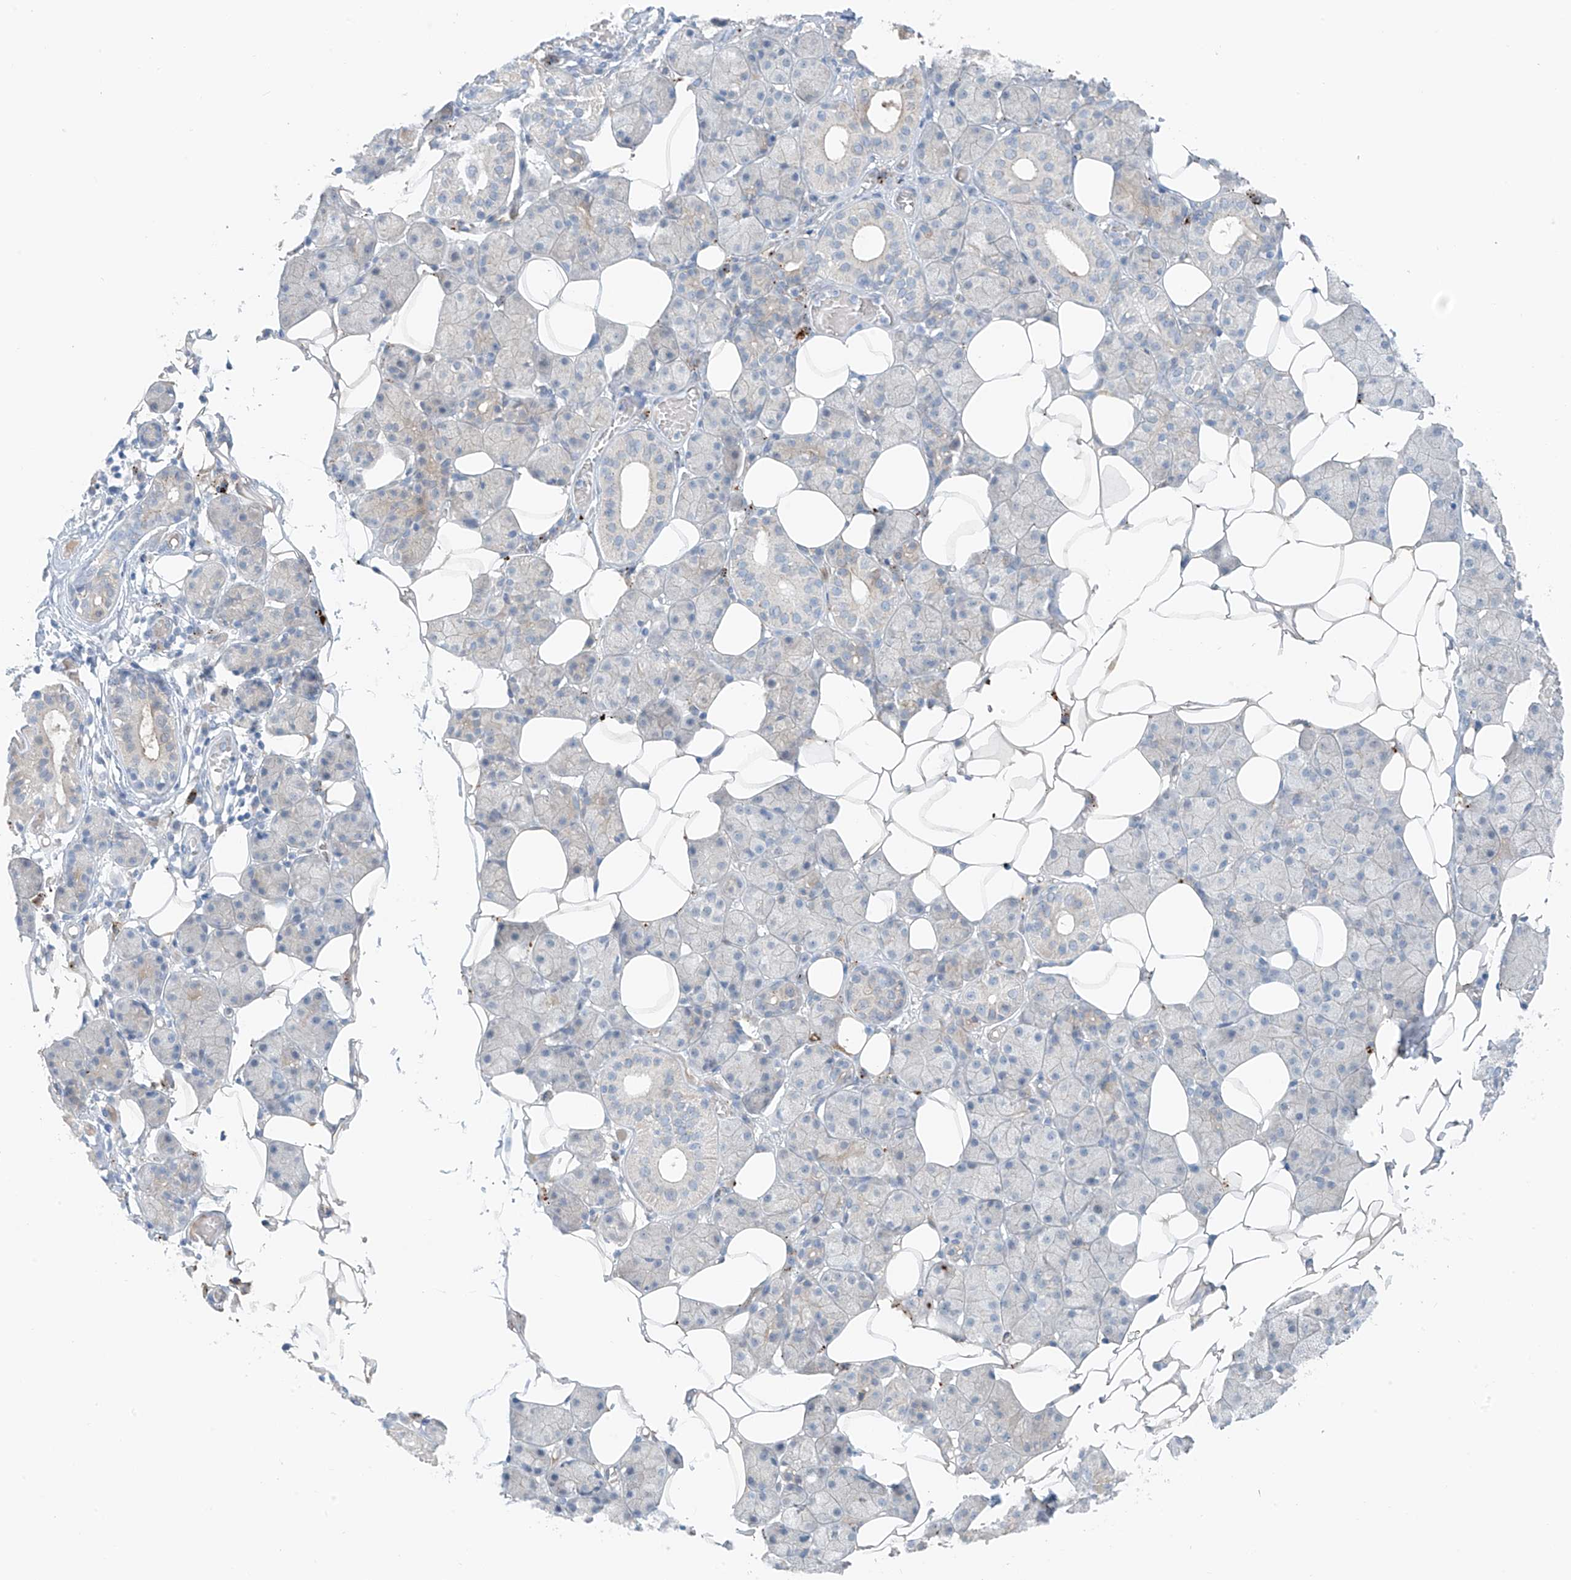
{"staining": {"intensity": "negative", "quantity": "none", "location": "none"}, "tissue": "salivary gland", "cell_type": "Glandular cells", "image_type": "normal", "snomed": [{"axis": "morphology", "description": "Normal tissue, NOS"}, {"axis": "topography", "description": "Salivary gland"}], "caption": "IHC image of normal salivary gland stained for a protein (brown), which demonstrates no expression in glandular cells.", "gene": "ZNF793", "patient": {"sex": "female", "age": 33}}